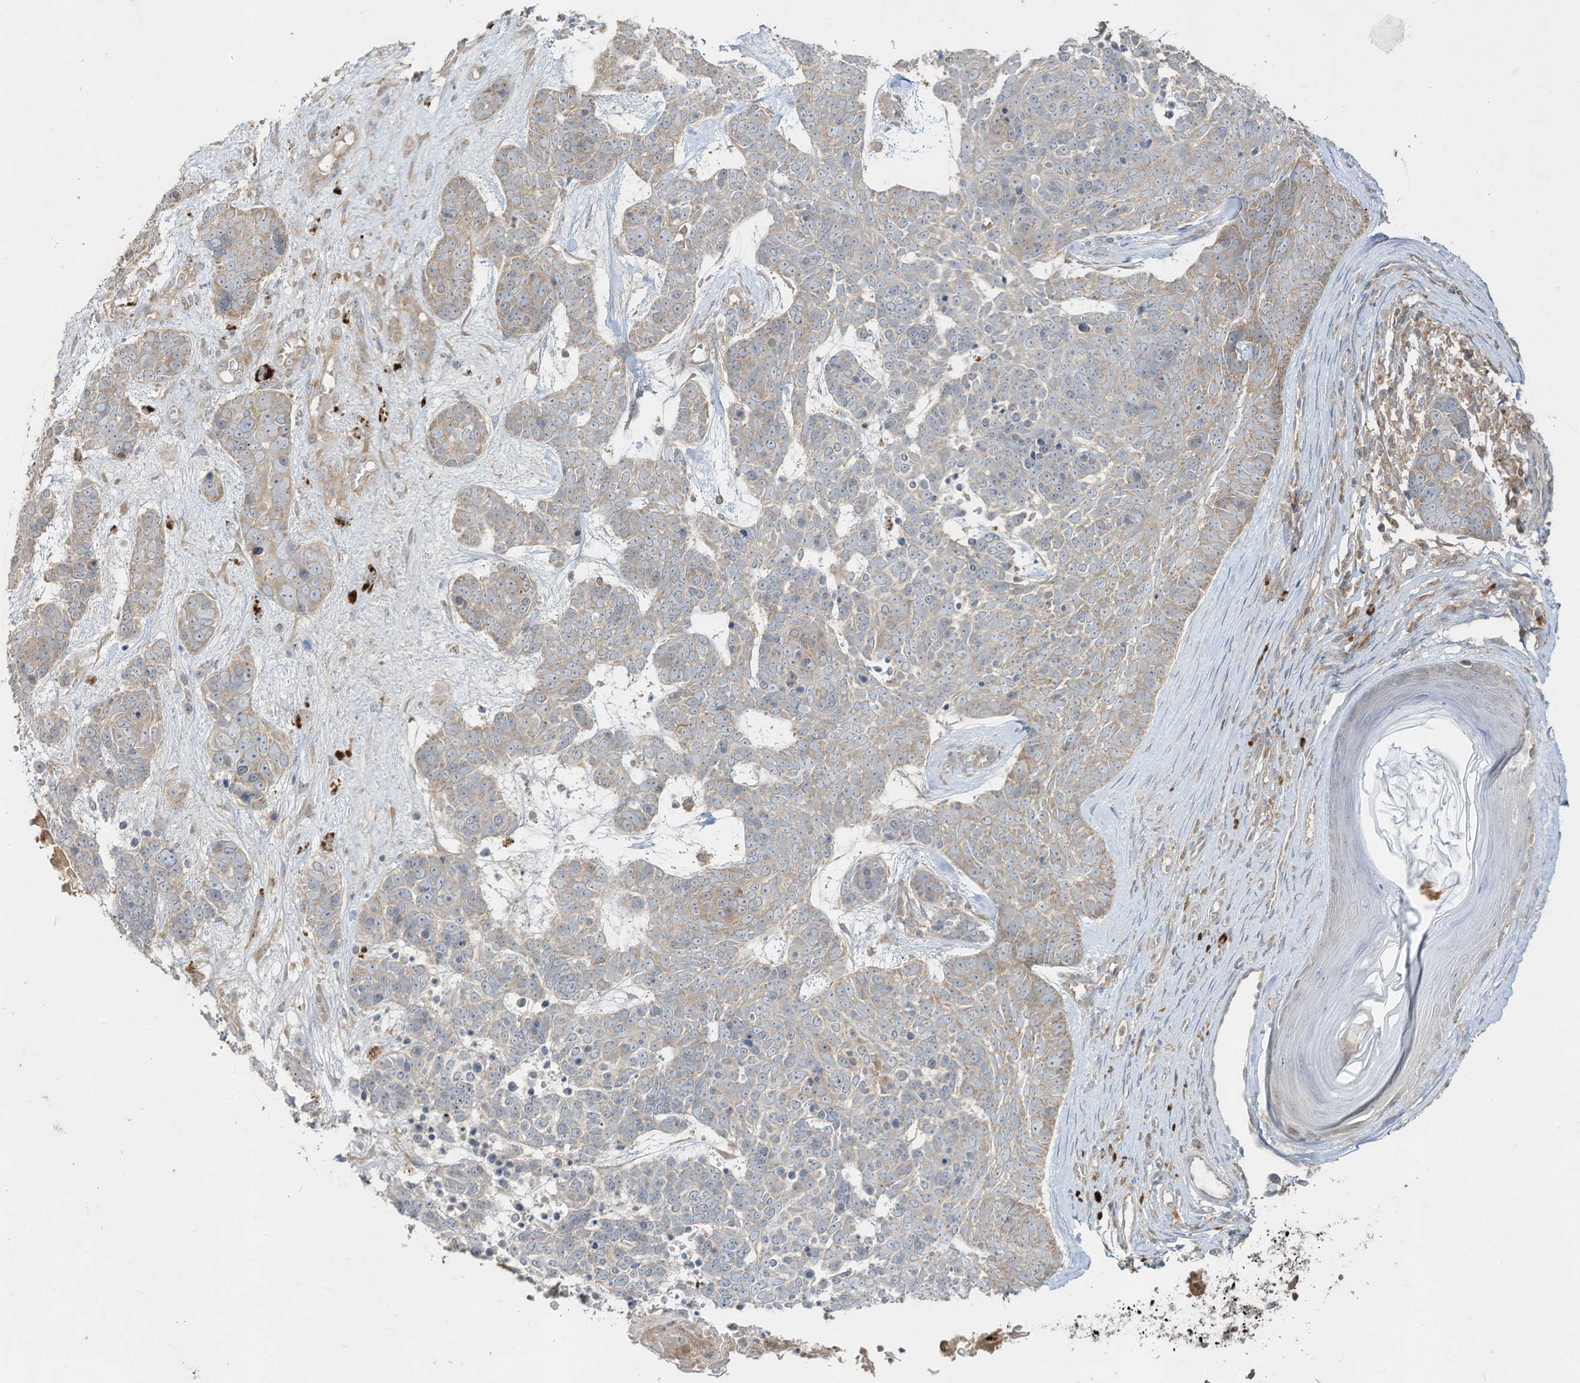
{"staining": {"intensity": "weak", "quantity": "<25%", "location": "cytoplasmic/membranous"}, "tissue": "skin cancer", "cell_type": "Tumor cells", "image_type": "cancer", "snomed": [{"axis": "morphology", "description": "Basal cell carcinoma"}, {"axis": "topography", "description": "Skin"}], "caption": "An image of human skin basal cell carcinoma is negative for staining in tumor cells. (Stains: DAB immunohistochemistry with hematoxylin counter stain, Microscopy: brightfield microscopy at high magnification).", "gene": "LDAH", "patient": {"sex": "female", "age": 81}}